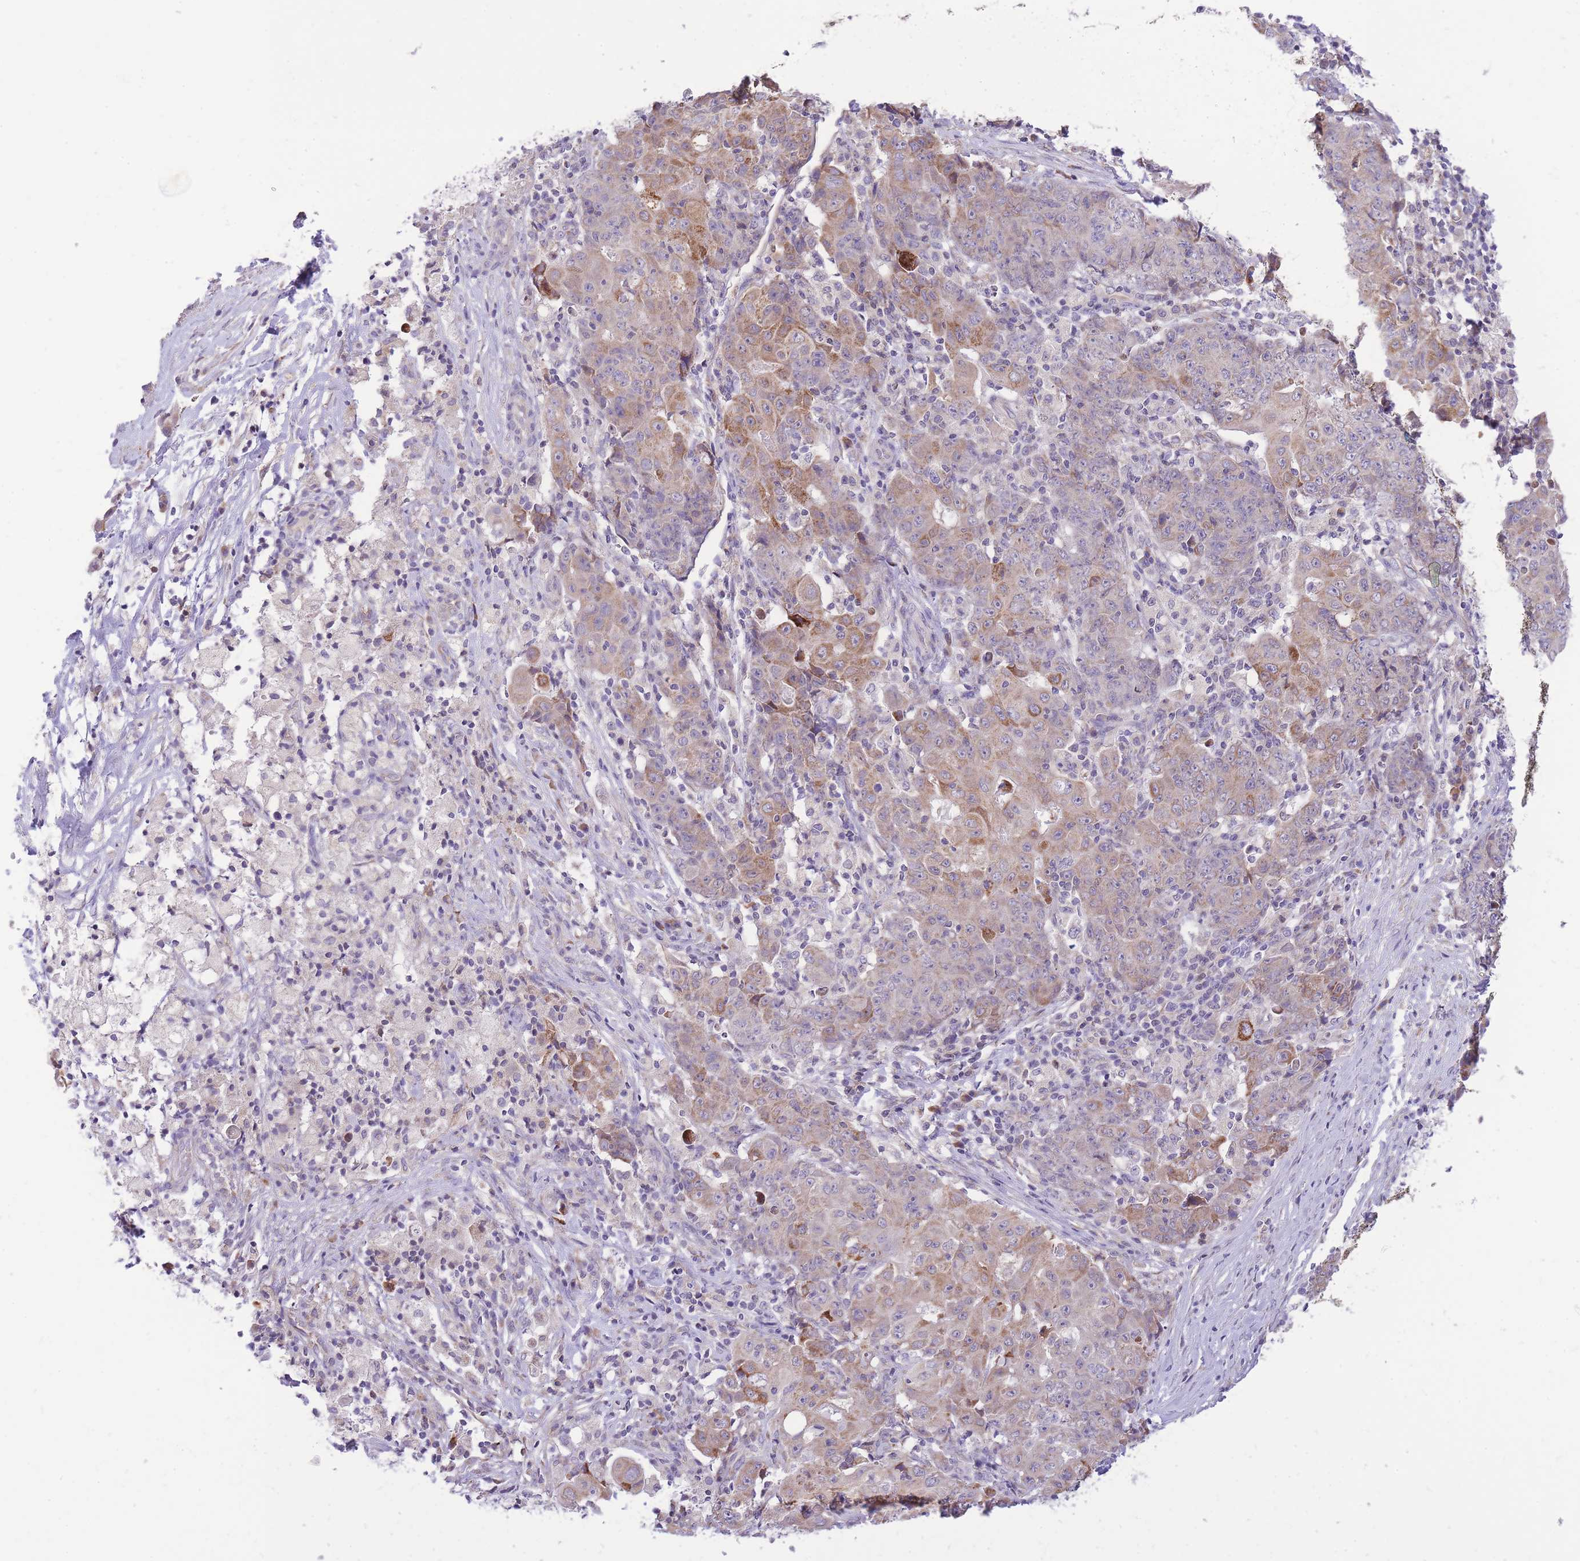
{"staining": {"intensity": "moderate", "quantity": "<25%", "location": "cytoplasmic/membranous"}, "tissue": "ovarian cancer", "cell_type": "Tumor cells", "image_type": "cancer", "snomed": [{"axis": "morphology", "description": "Carcinoma, endometroid"}, {"axis": "topography", "description": "Ovary"}], "caption": "Protein staining of ovarian endometroid carcinoma tissue displays moderate cytoplasmic/membranous positivity in approximately <25% of tumor cells.", "gene": "TOPAZ1", "patient": {"sex": "female", "age": 42}}